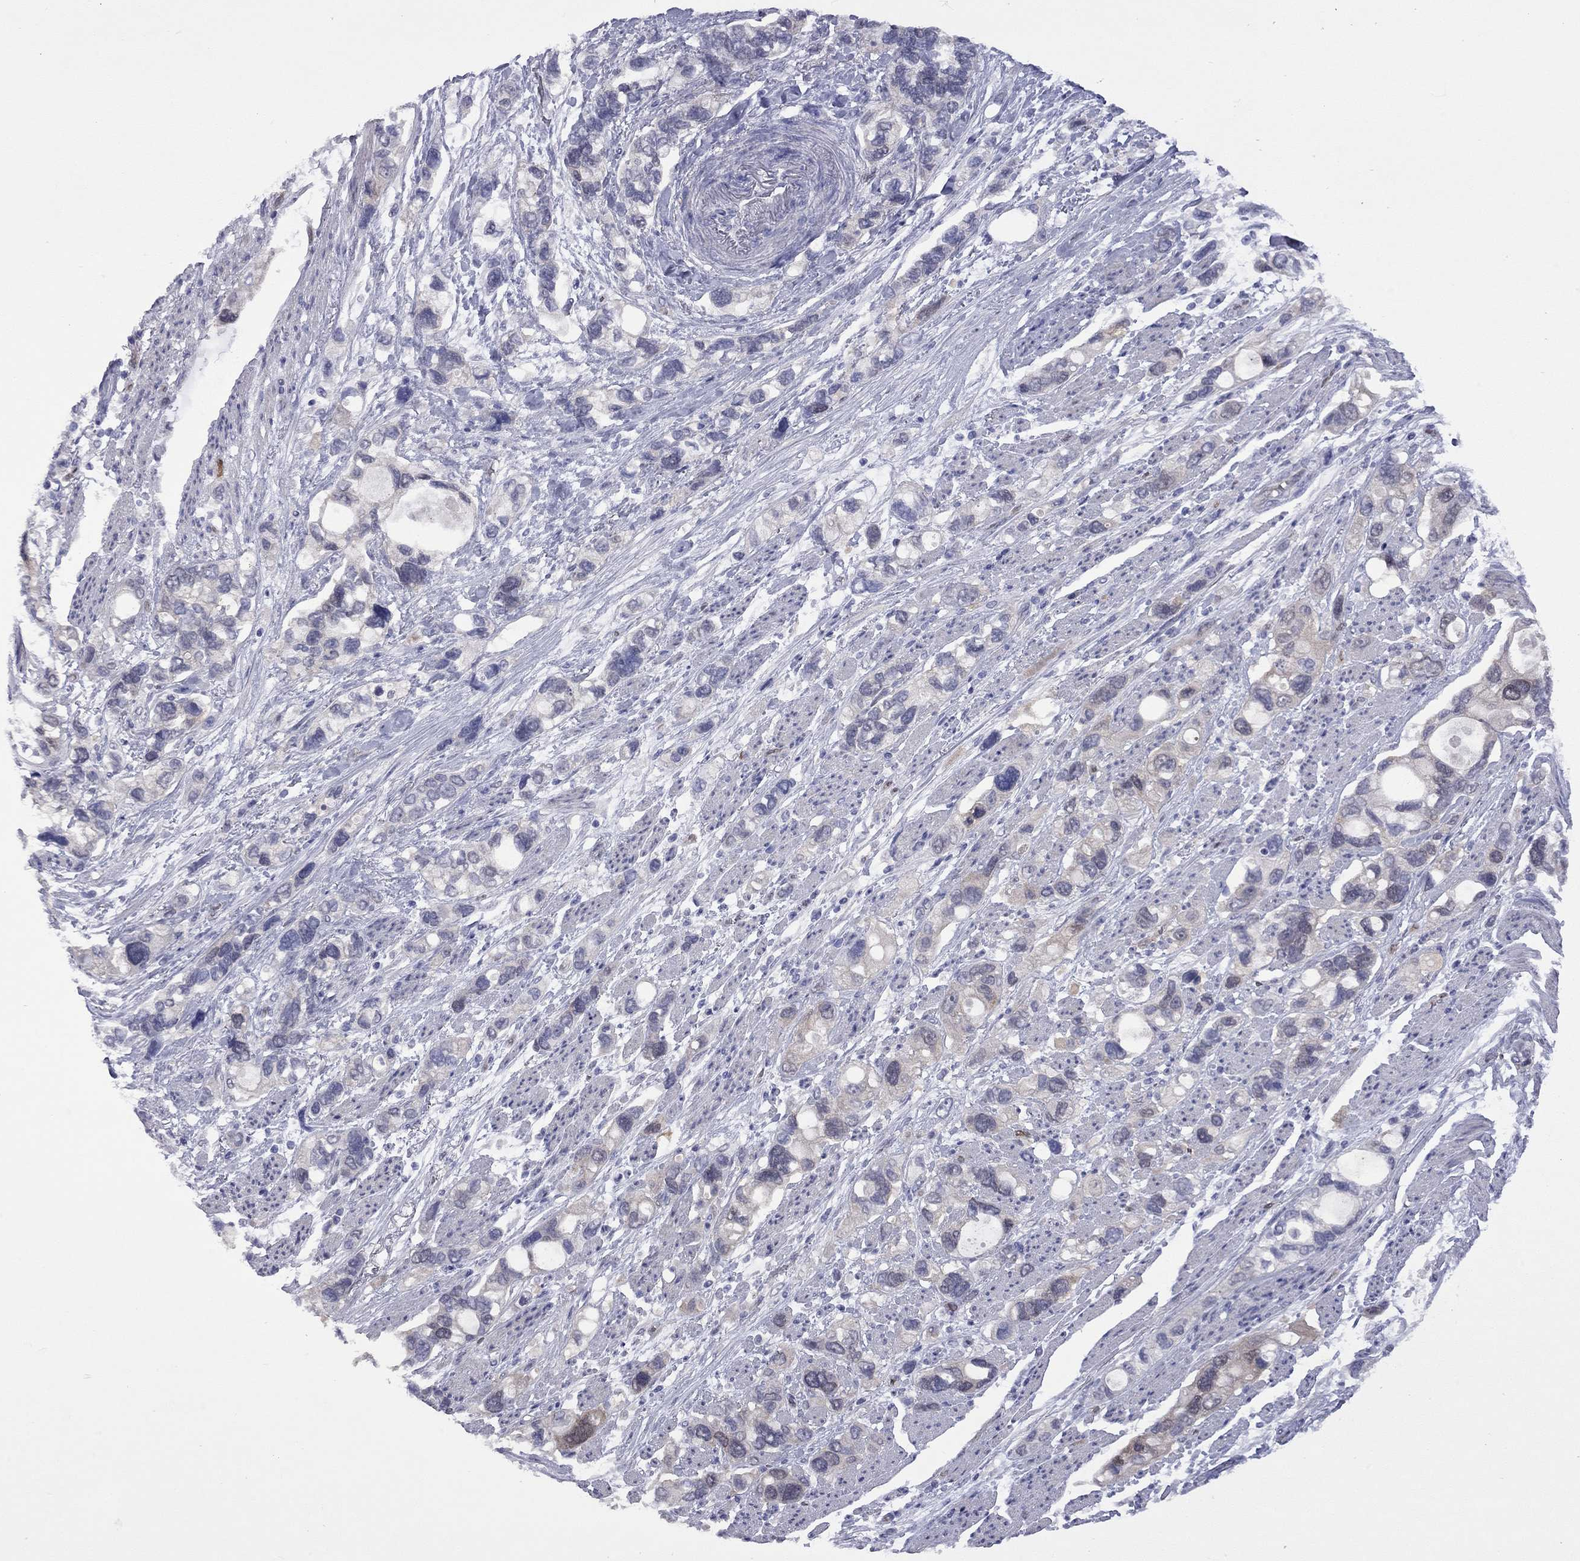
{"staining": {"intensity": "weak", "quantity": "<25%", "location": "cytoplasmic/membranous"}, "tissue": "stomach cancer", "cell_type": "Tumor cells", "image_type": "cancer", "snomed": [{"axis": "morphology", "description": "Adenocarcinoma, NOS"}, {"axis": "topography", "description": "Stomach, upper"}], "caption": "Immunohistochemistry (IHC) of adenocarcinoma (stomach) exhibits no expression in tumor cells.", "gene": "CTNNBIP1", "patient": {"sex": "female", "age": 81}}